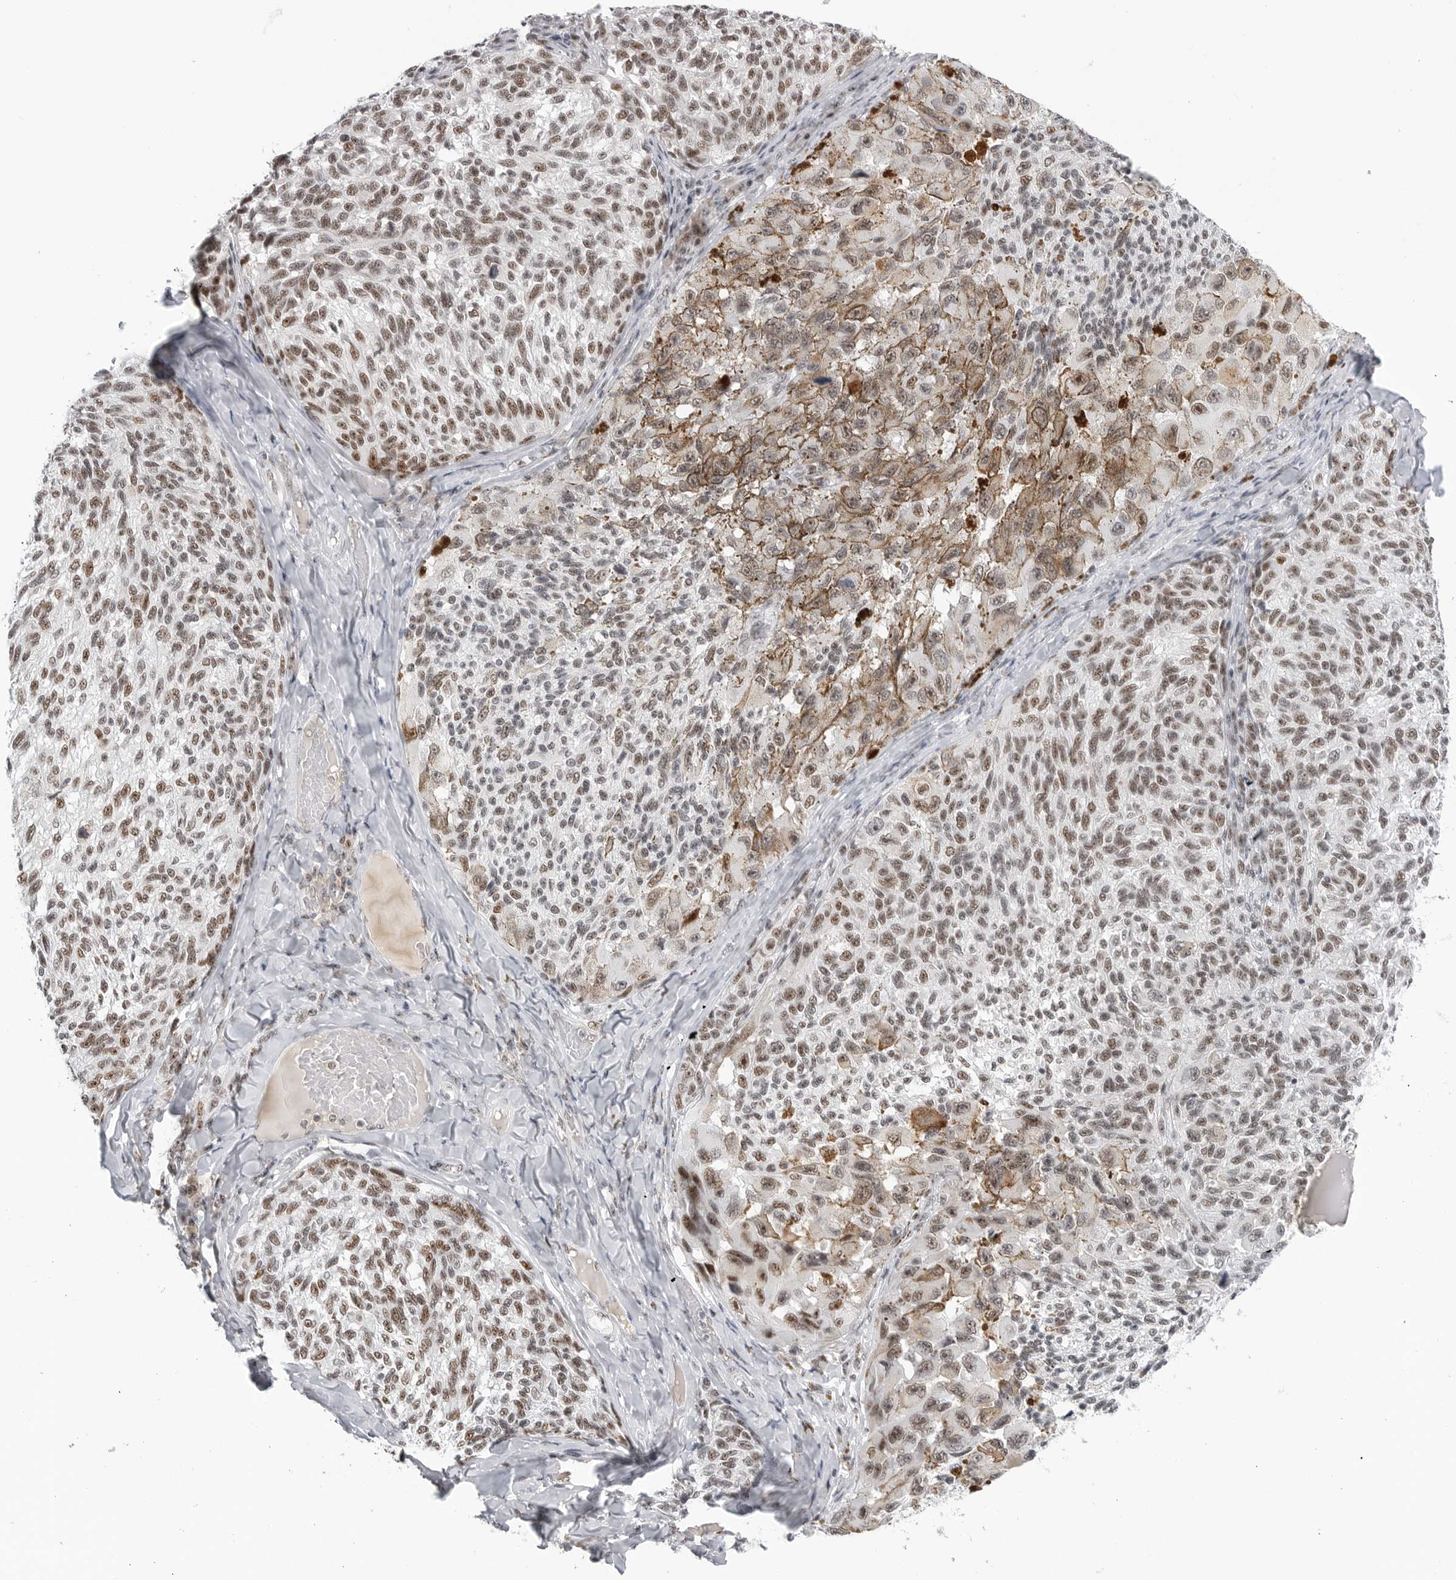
{"staining": {"intensity": "moderate", "quantity": ">75%", "location": "nuclear"}, "tissue": "melanoma", "cell_type": "Tumor cells", "image_type": "cancer", "snomed": [{"axis": "morphology", "description": "Malignant melanoma, NOS"}, {"axis": "topography", "description": "Skin"}], "caption": "Immunohistochemistry (IHC) of melanoma displays medium levels of moderate nuclear staining in about >75% of tumor cells. Nuclei are stained in blue.", "gene": "WRAP53", "patient": {"sex": "female", "age": 73}}